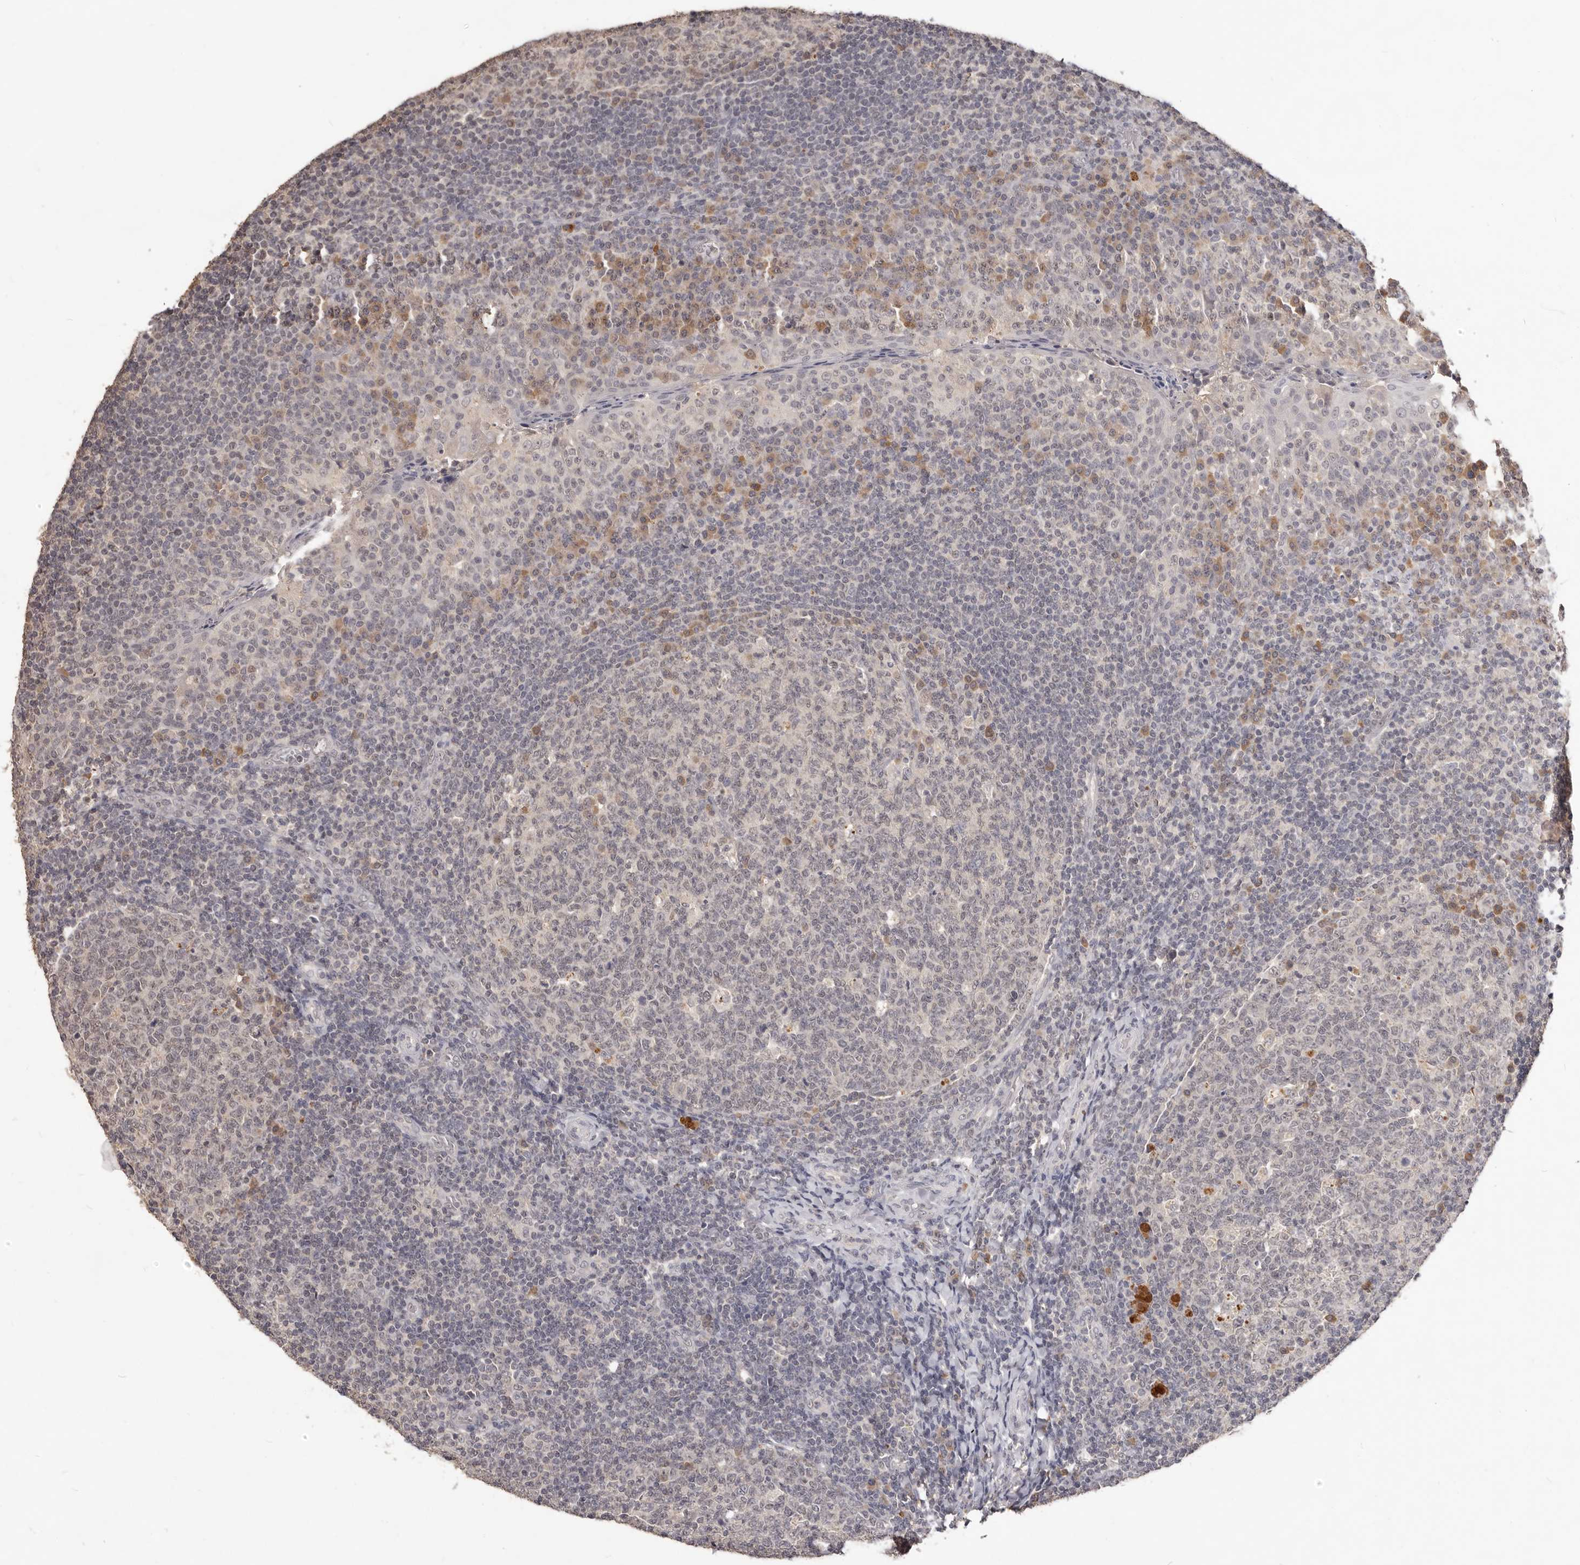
{"staining": {"intensity": "weak", "quantity": "<25%", "location": "nuclear"}, "tissue": "tonsil", "cell_type": "Germinal center cells", "image_type": "normal", "snomed": [{"axis": "morphology", "description": "Normal tissue, NOS"}, {"axis": "topography", "description": "Tonsil"}], "caption": "Immunohistochemistry (IHC) photomicrograph of unremarkable tonsil stained for a protein (brown), which shows no staining in germinal center cells.", "gene": "TSPAN13", "patient": {"sex": "female", "age": 19}}